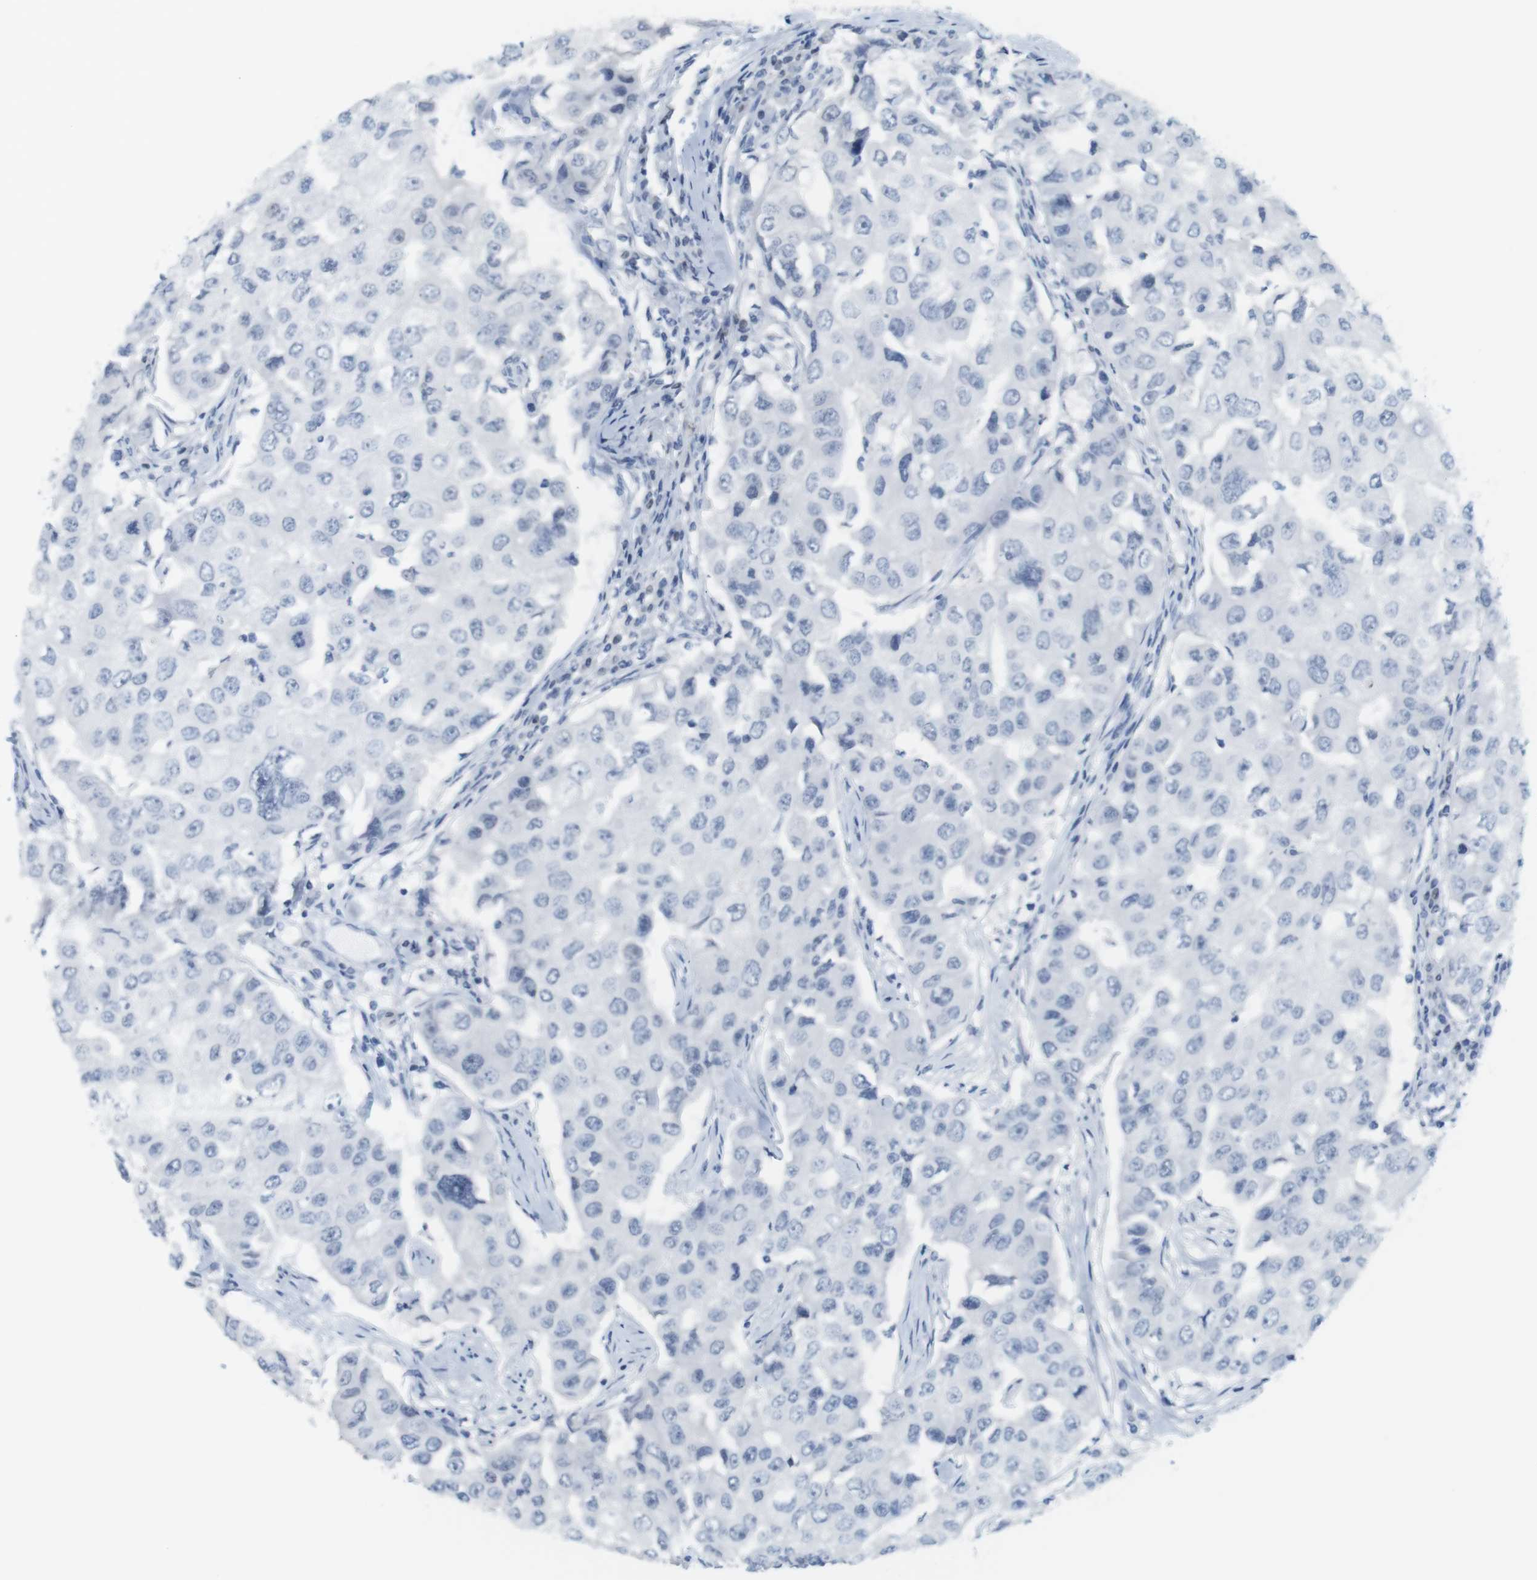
{"staining": {"intensity": "negative", "quantity": "none", "location": "none"}, "tissue": "breast cancer", "cell_type": "Tumor cells", "image_type": "cancer", "snomed": [{"axis": "morphology", "description": "Duct carcinoma"}, {"axis": "topography", "description": "Breast"}], "caption": "This photomicrograph is of breast cancer (infiltrating ductal carcinoma) stained with IHC to label a protein in brown with the nuclei are counter-stained blue. There is no expression in tumor cells.", "gene": "CREB3L2", "patient": {"sex": "female", "age": 27}}